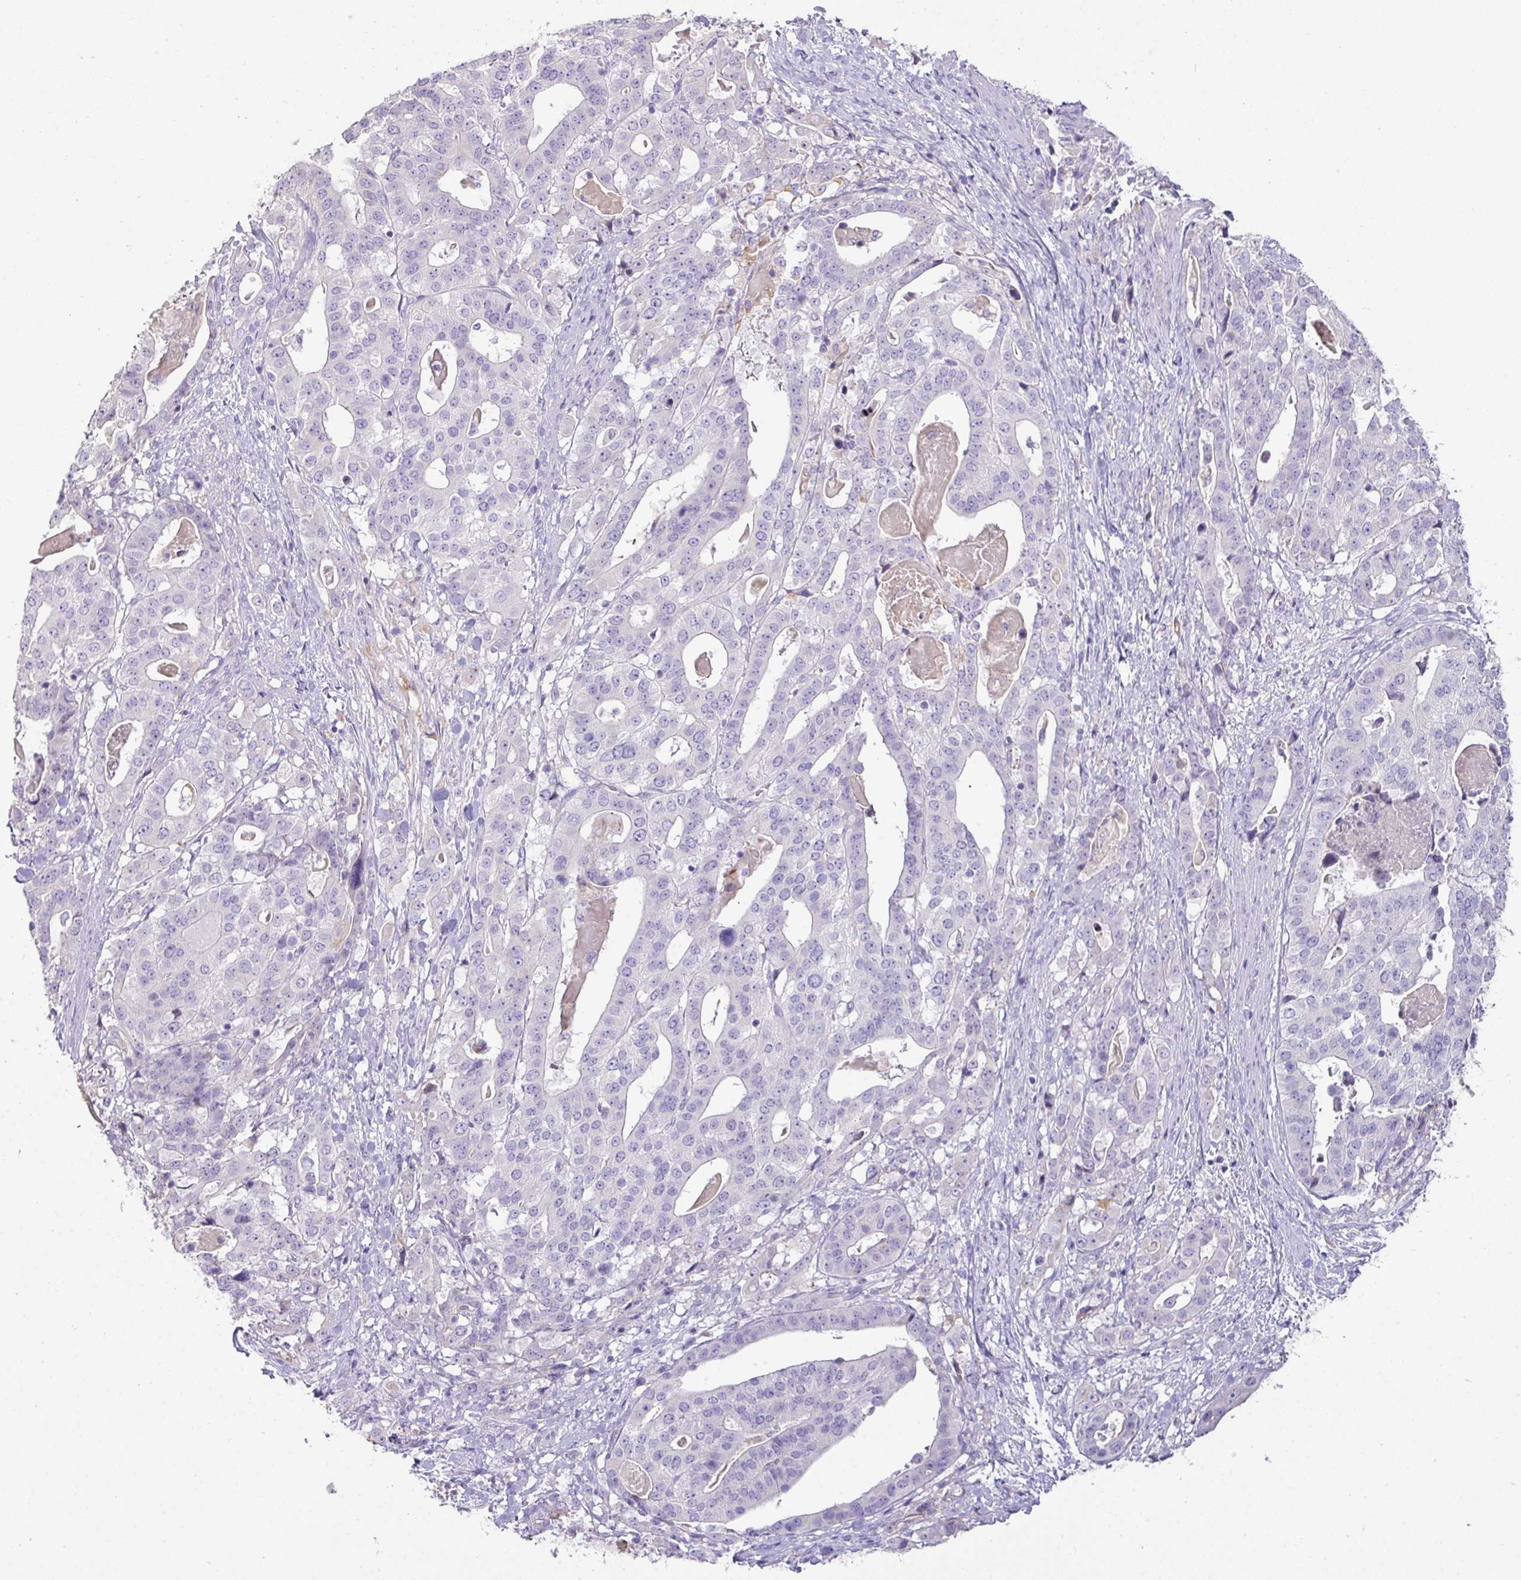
{"staining": {"intensity": "negative", "quantity": "none", "location": "none"}, "tissue": "stomach cancer", "cell_type": "Tumor cells", "image_type": "cancer", "snomed": [{"axis": "morphology", "description": "Adenocarcinoma, NOS"}, {"axis": "topography", "description": "Stomach"}], "caption": "Protein analysis of stomach cancer demonstrates no significant positivity in tumor cells.", "gene": "OR6C6", "patient": {"sex": "male", "age": 48}}